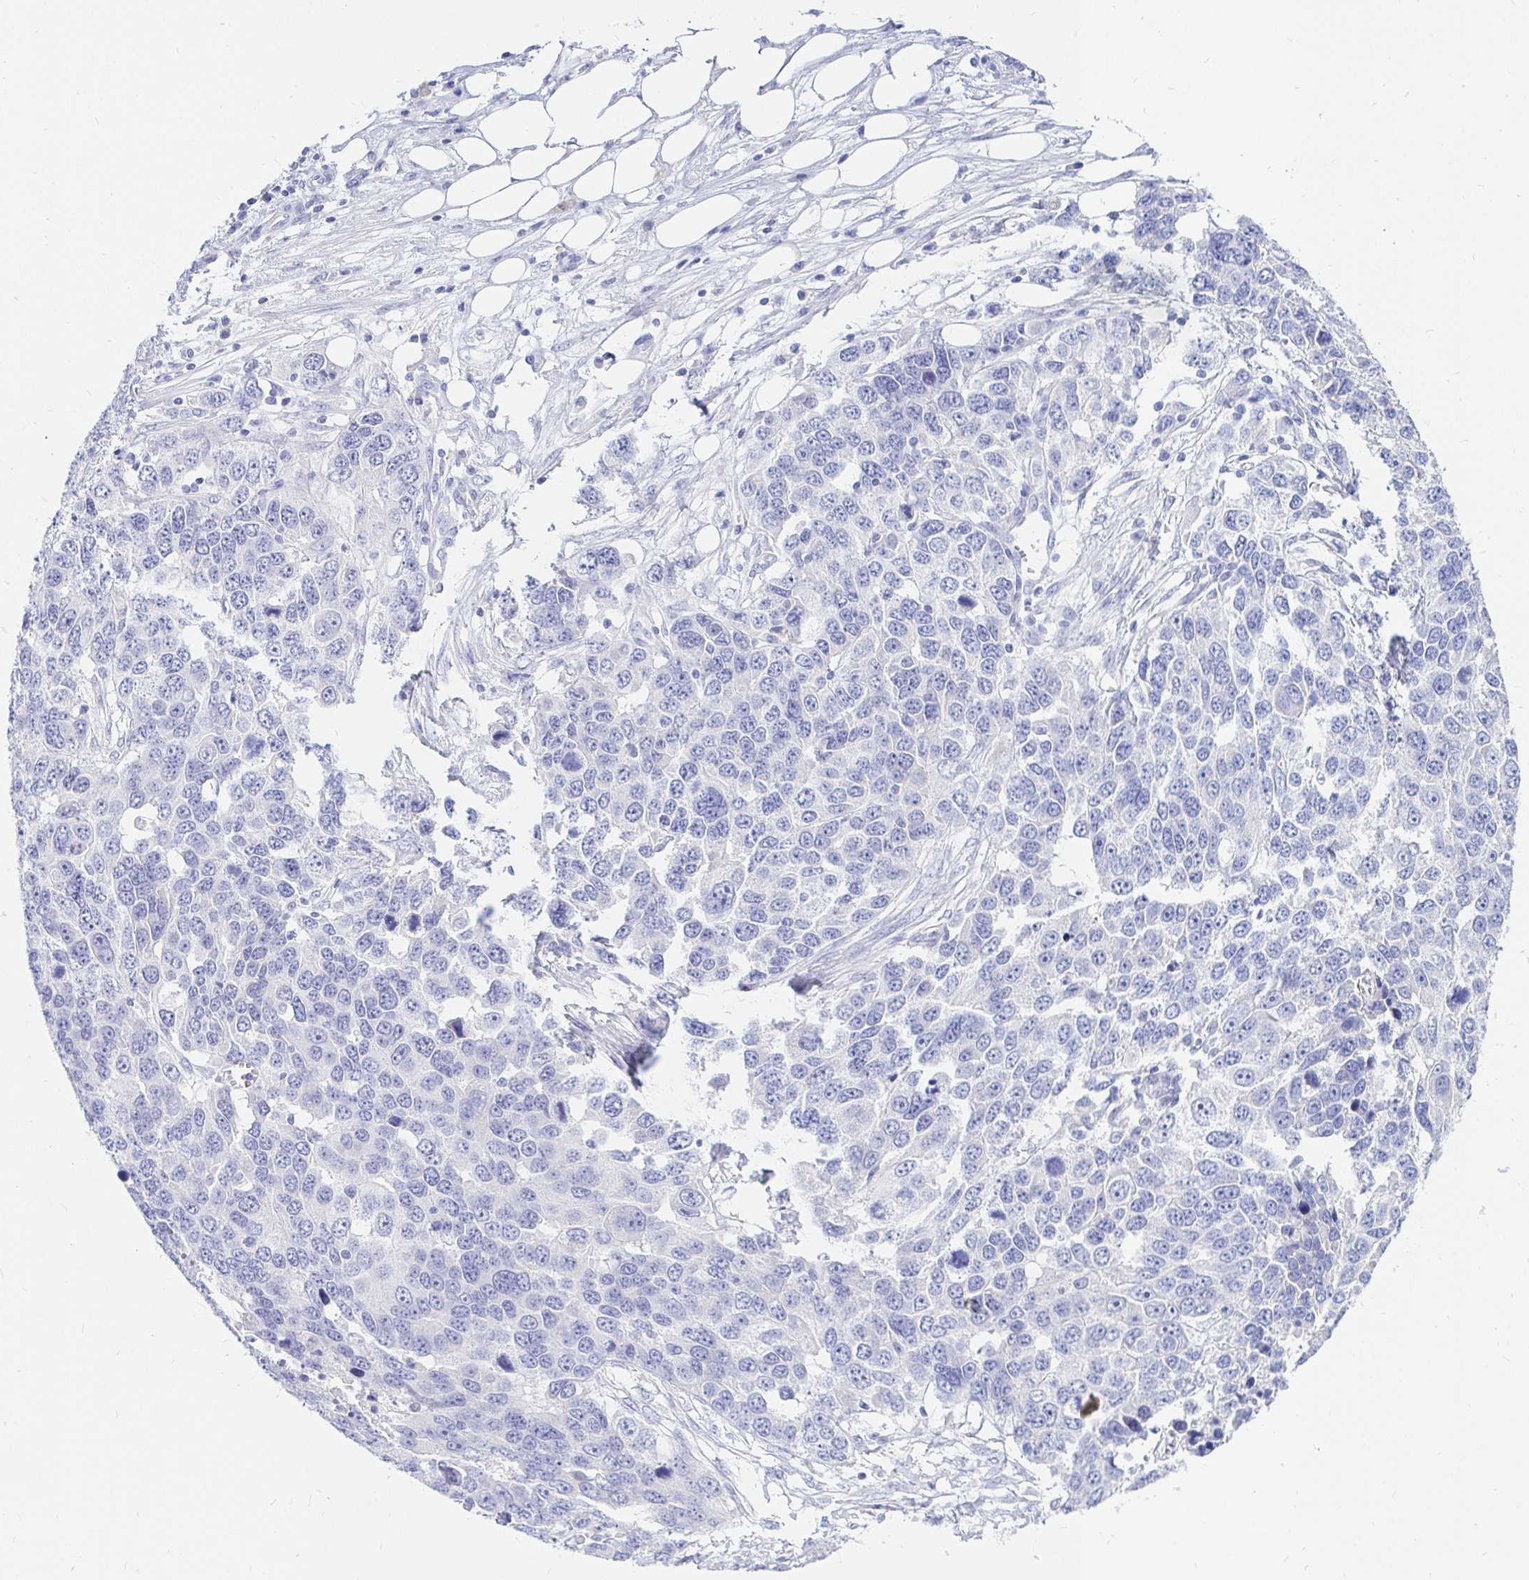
{"staining": {"intensity": "negative", "quantity": "none", "location": "none"}, "tissue": "ovarian cancer", "cell_type": "Tumor cells", "image_type": "cancer", "snomed": [{"axis": "morphology", "description": "Cystadenocarcinoma, serous, NOS"}, {"axis": "topography", "description": "Ovary"}], "caption": "Tumor cells show no significant protein positivity in ovarian cancer (serous cystadenocarcinoma).", "gene": "NR2E1", "patient": {"sex": "female", "age": 76}}